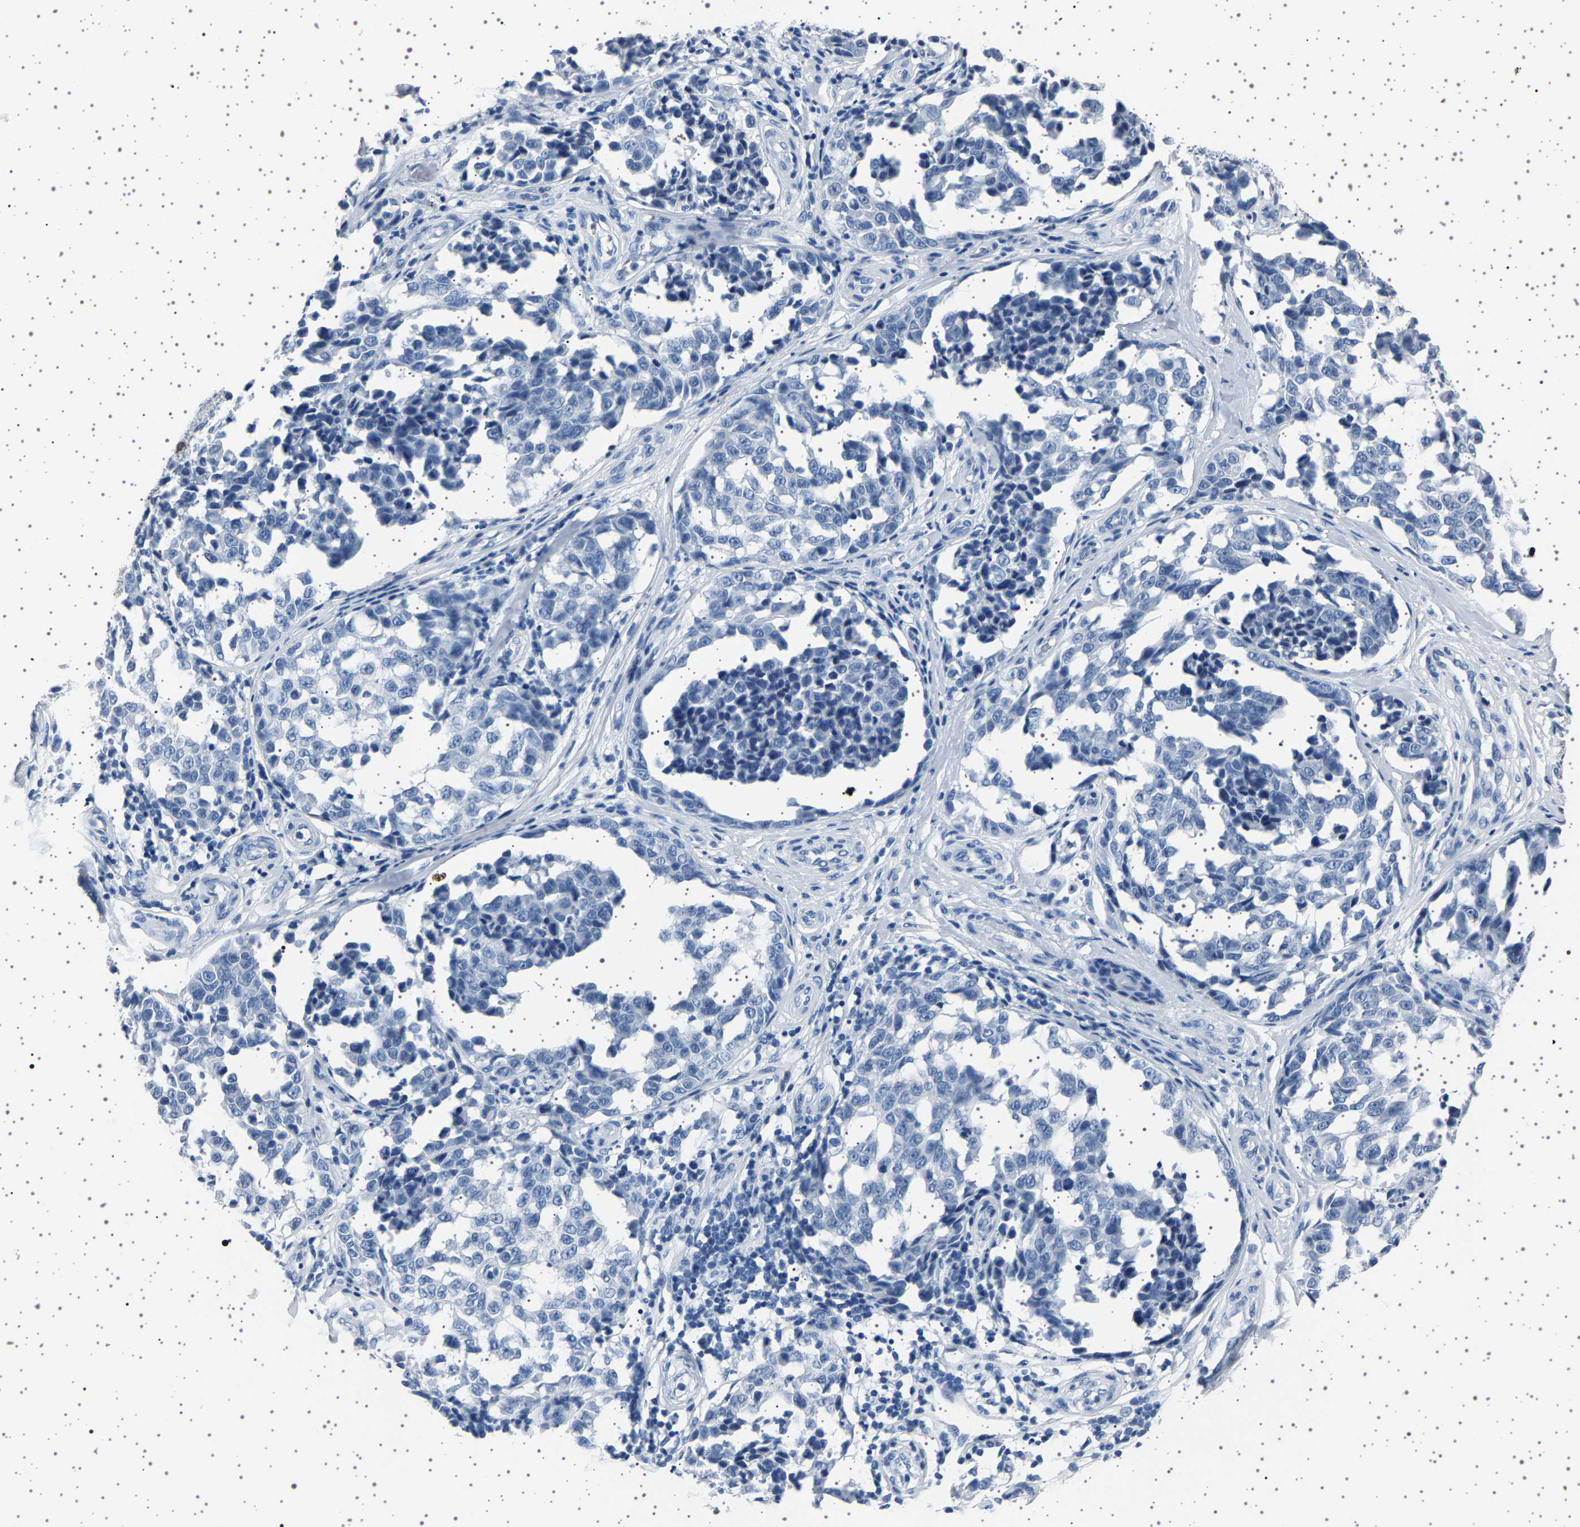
{"staining": {"intensity": "negative", "quantity": "none", "location": "none"}, "tissue": "melanoma", "cell_type": "Tumor cells", "image_type": "cancer", "snomed": [{"axis": "morphology", "description": "Malignant melanoma, NOS"}, {"axis": "topography", "description": "Skin"}], "caption": "The immunohistochemistry (IHC) image has no significant expression in tumor cells of malignant melanoma tissue.", "gene": "TFF3", "patient": {"sex": "female", "age": 64}}